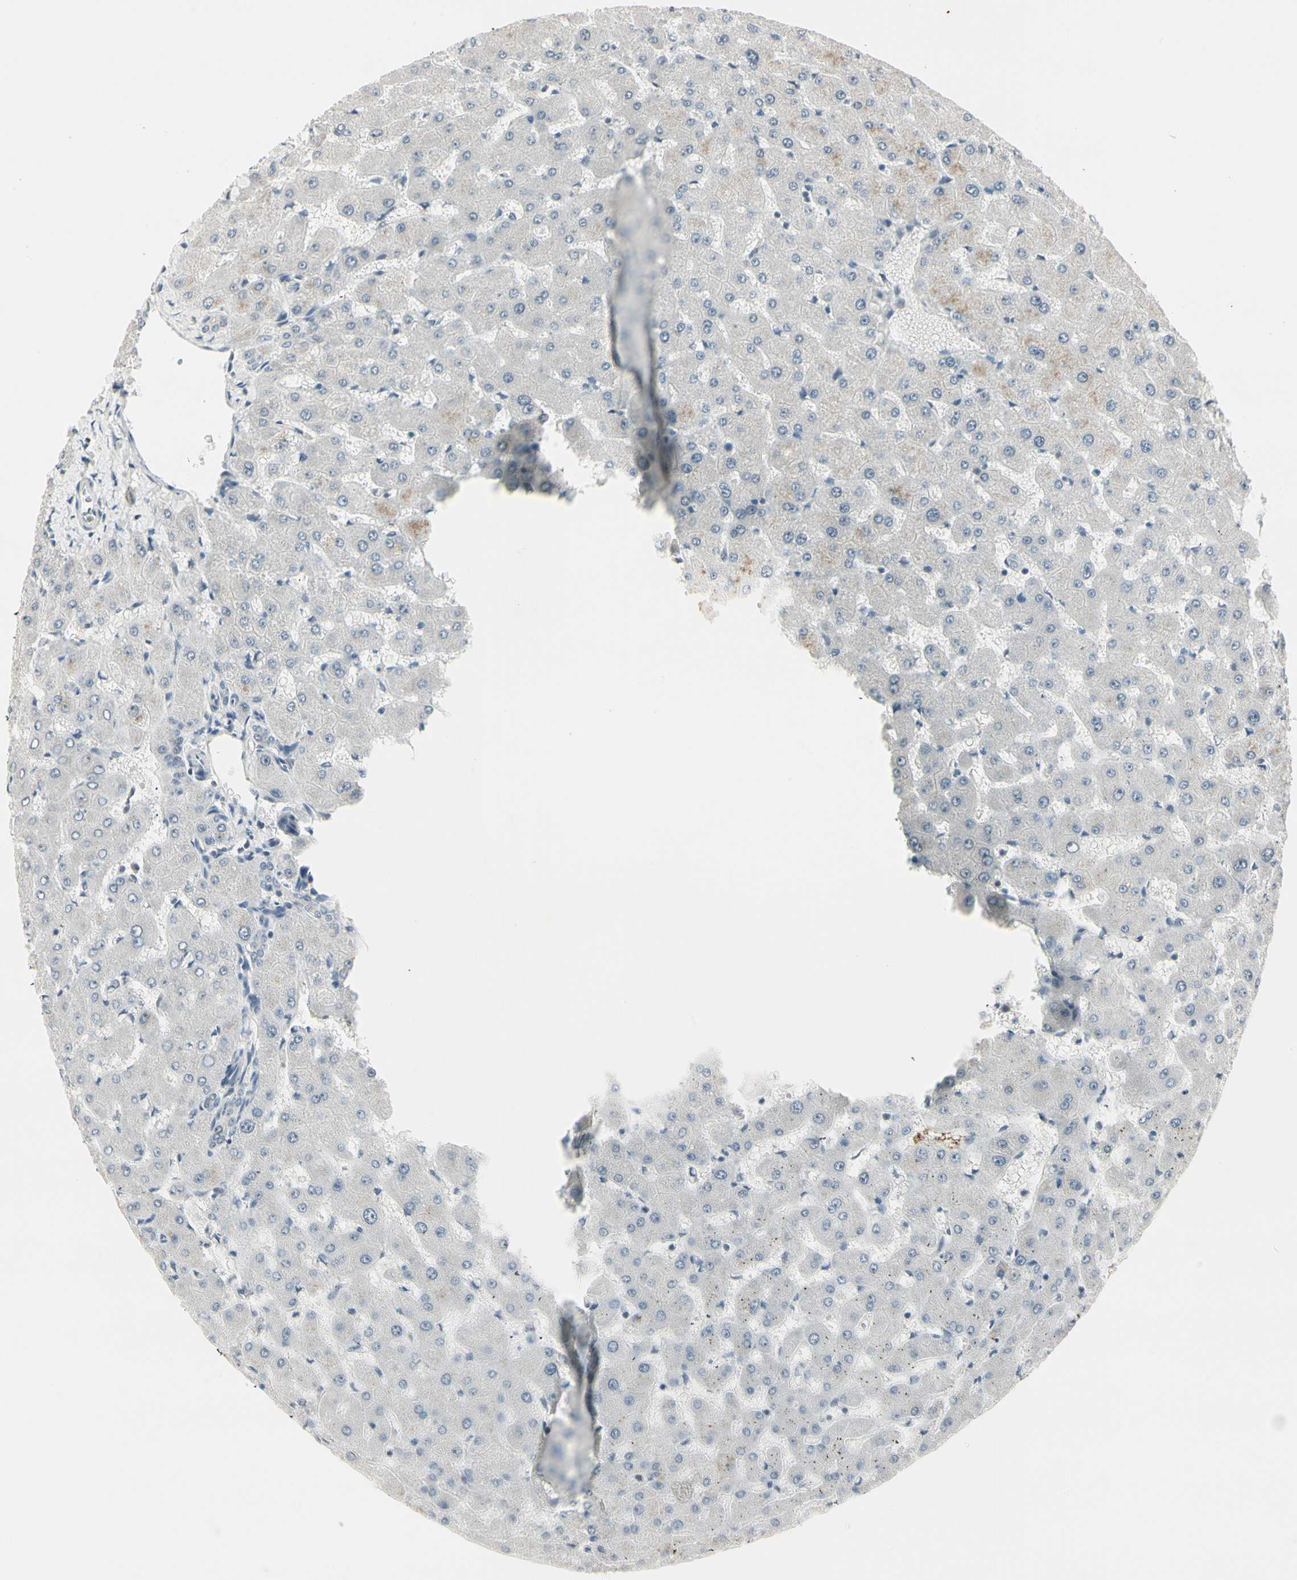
{"staining": {"intensity": "negative", "quantity": "none", "location": "none"}, "tissue": "liver", "cell_type": "Cholangiocytes", "image_type": "normal", "snomed": [{"axis": "morphology", "description": "Normal tissue, NOS"}, {"axis": "topography", "description": "Liver"}], "caption": "Cholangiocytes show no significant protein expression in unremarkable liver.", "gene": "DMPK", "patient": {"sex": "female", "age": 63}}